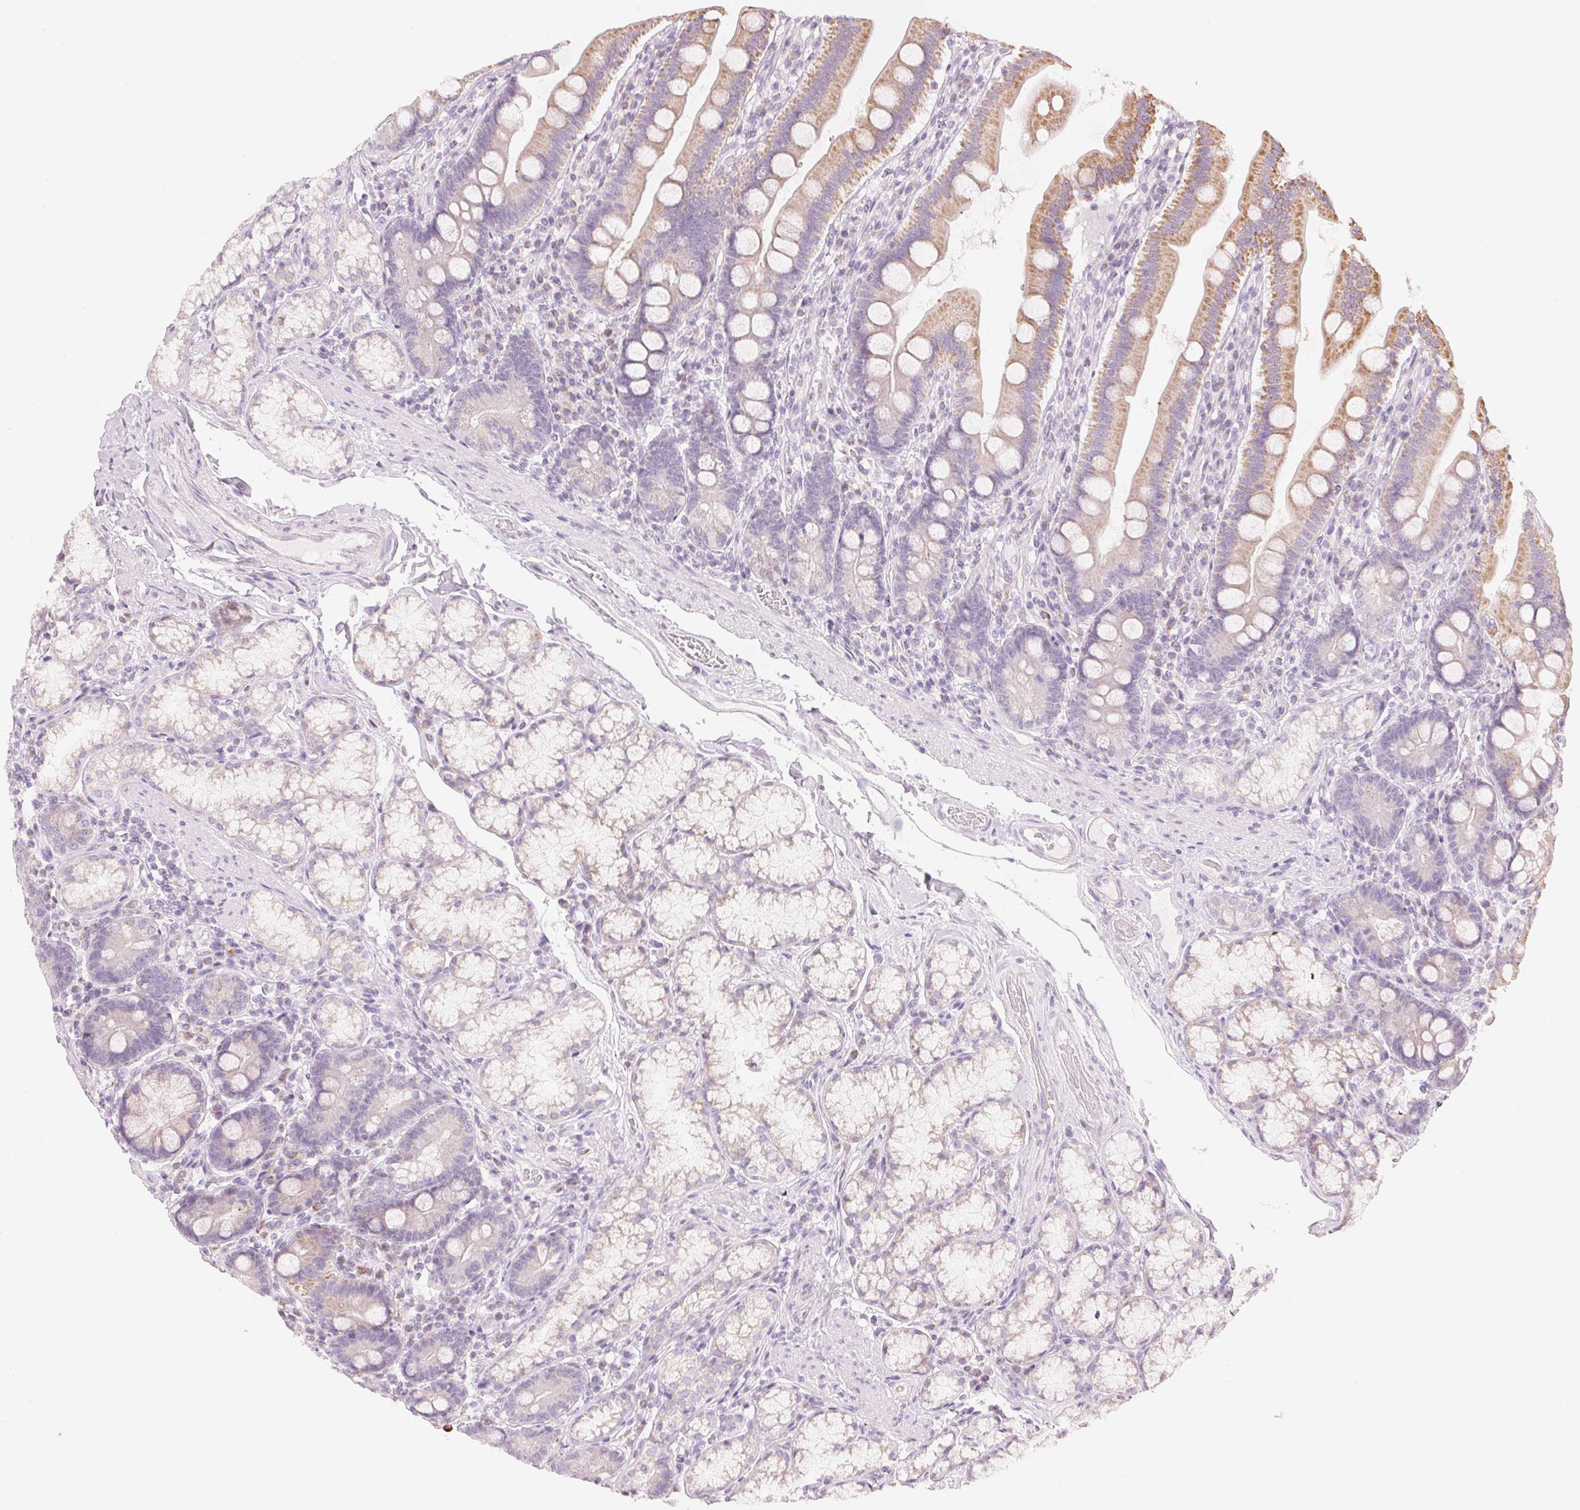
{"staining": {"intensity": "moderate", "quantity": "25%-75%", "location": "cytoplasmic/membranous"}, "tissue": "duodenum", "cell_type": "Glandular cells", "image_type": "normal", "snomed": [{"axis": "morphology", "description": "Normal tissue, NOS"}, {"axis": "topography", "description": "Duodenum"}], "caption": "Immunohistochemical staining of unremarkable duodenum demonstrates medium levels of moderate cytoplasmic/membranous expression in approximately 25%-75% of glandular cells.", "gene": "HOXB13", "patient": {"sex": "female", "age": 67}}